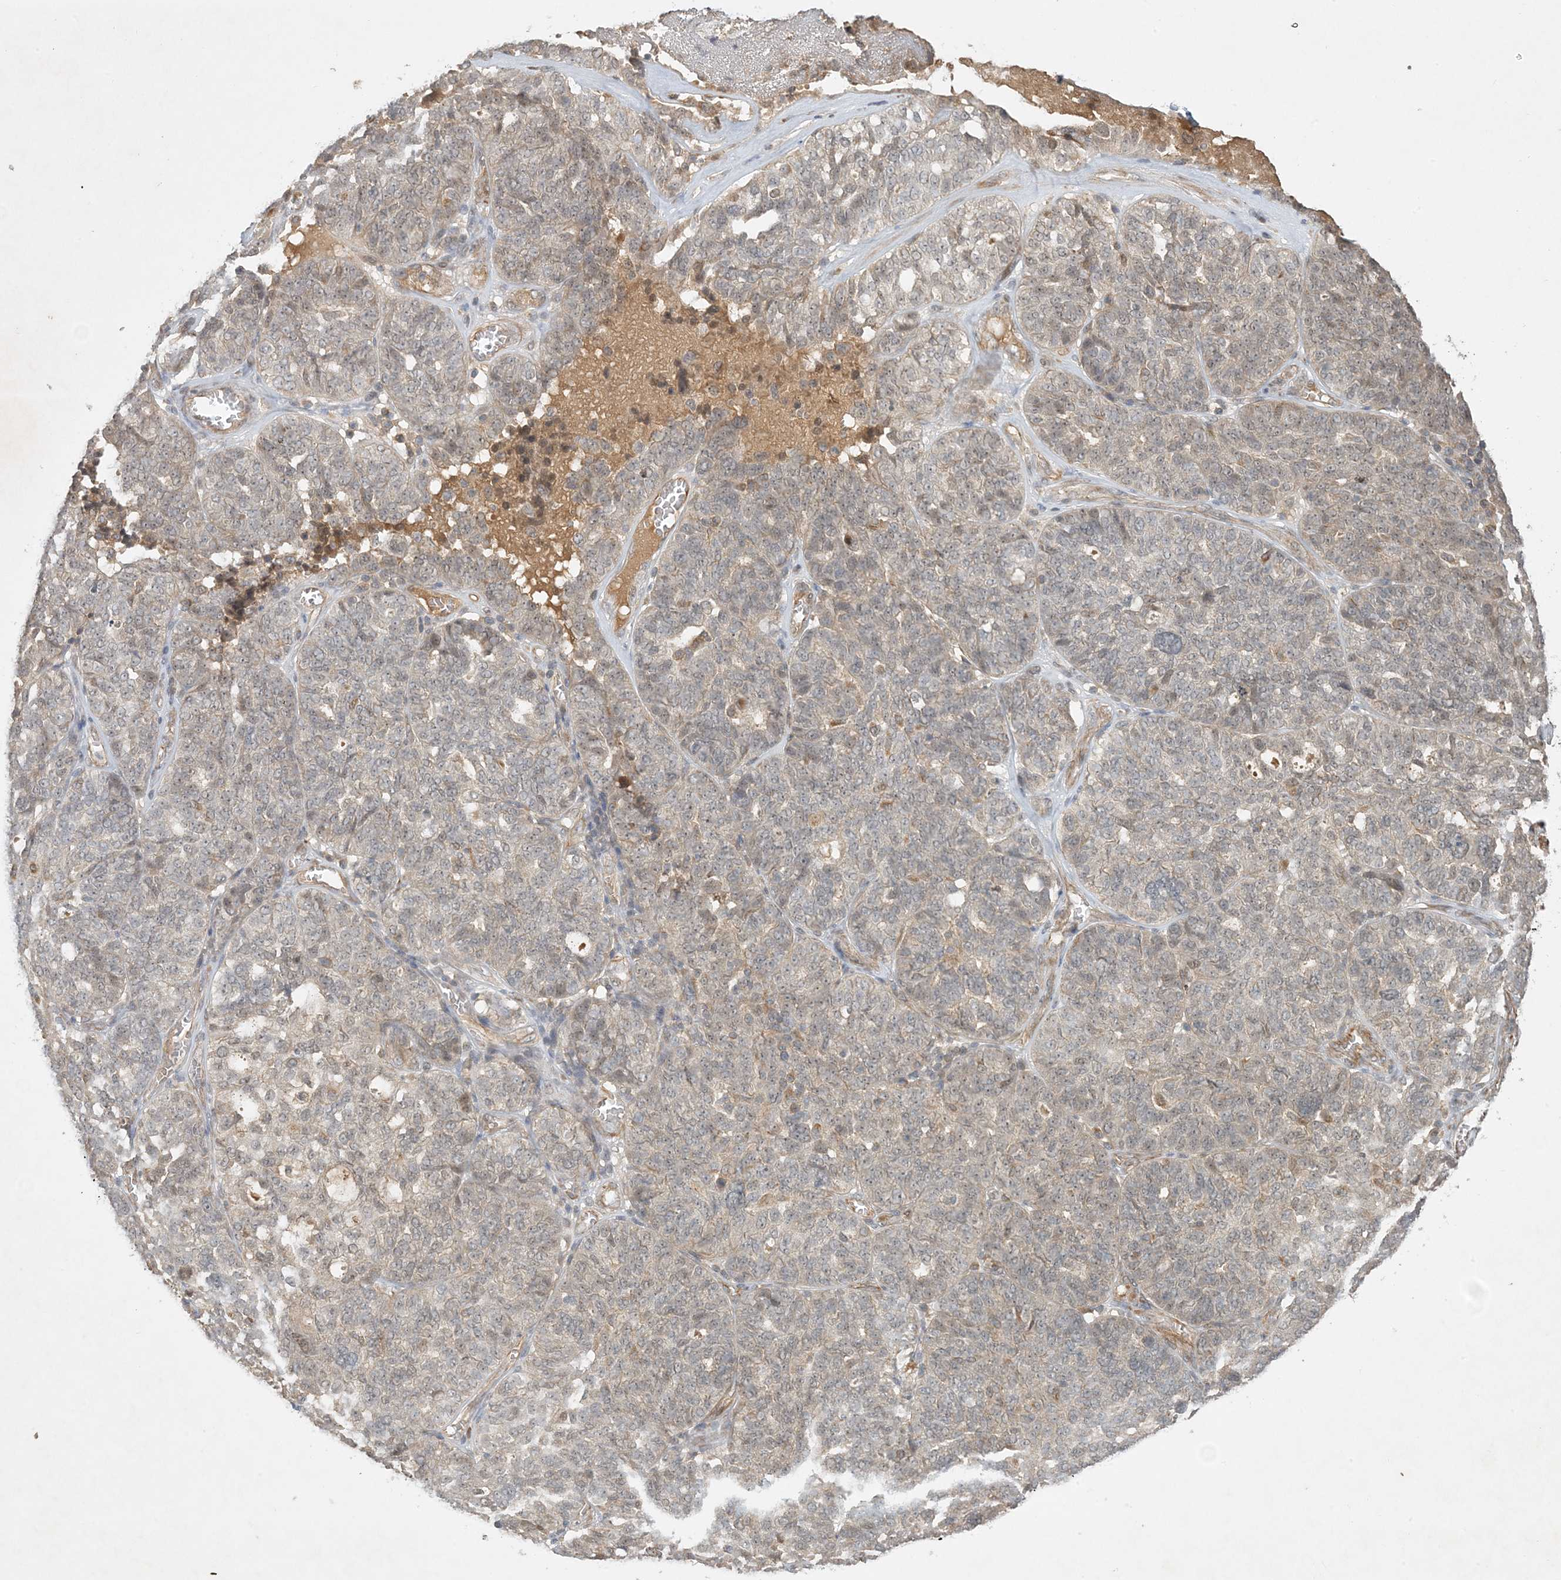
{"staining": {"intensity": "weak", "quantity": "<25%", "location": "cytoplasmic/membranous"}, "tissue": "ovarian cancer", "cell_type": "Tumor cells", "image_type": "cancer", "snomed": [{"axis": "morphology", "description": "Cystadenocarcinoma, serous, NOS"}, {"axis": "topography", "description": "Ovary"}], "caption": "Immunohistochemical staining of ovarian cancer shows no significant expression in tumor cells. (DAB immunohistochemistry (IHC), high magnification).", "gene": "ZCCHC4", "patient": {"sex": "female", "age": 59}}